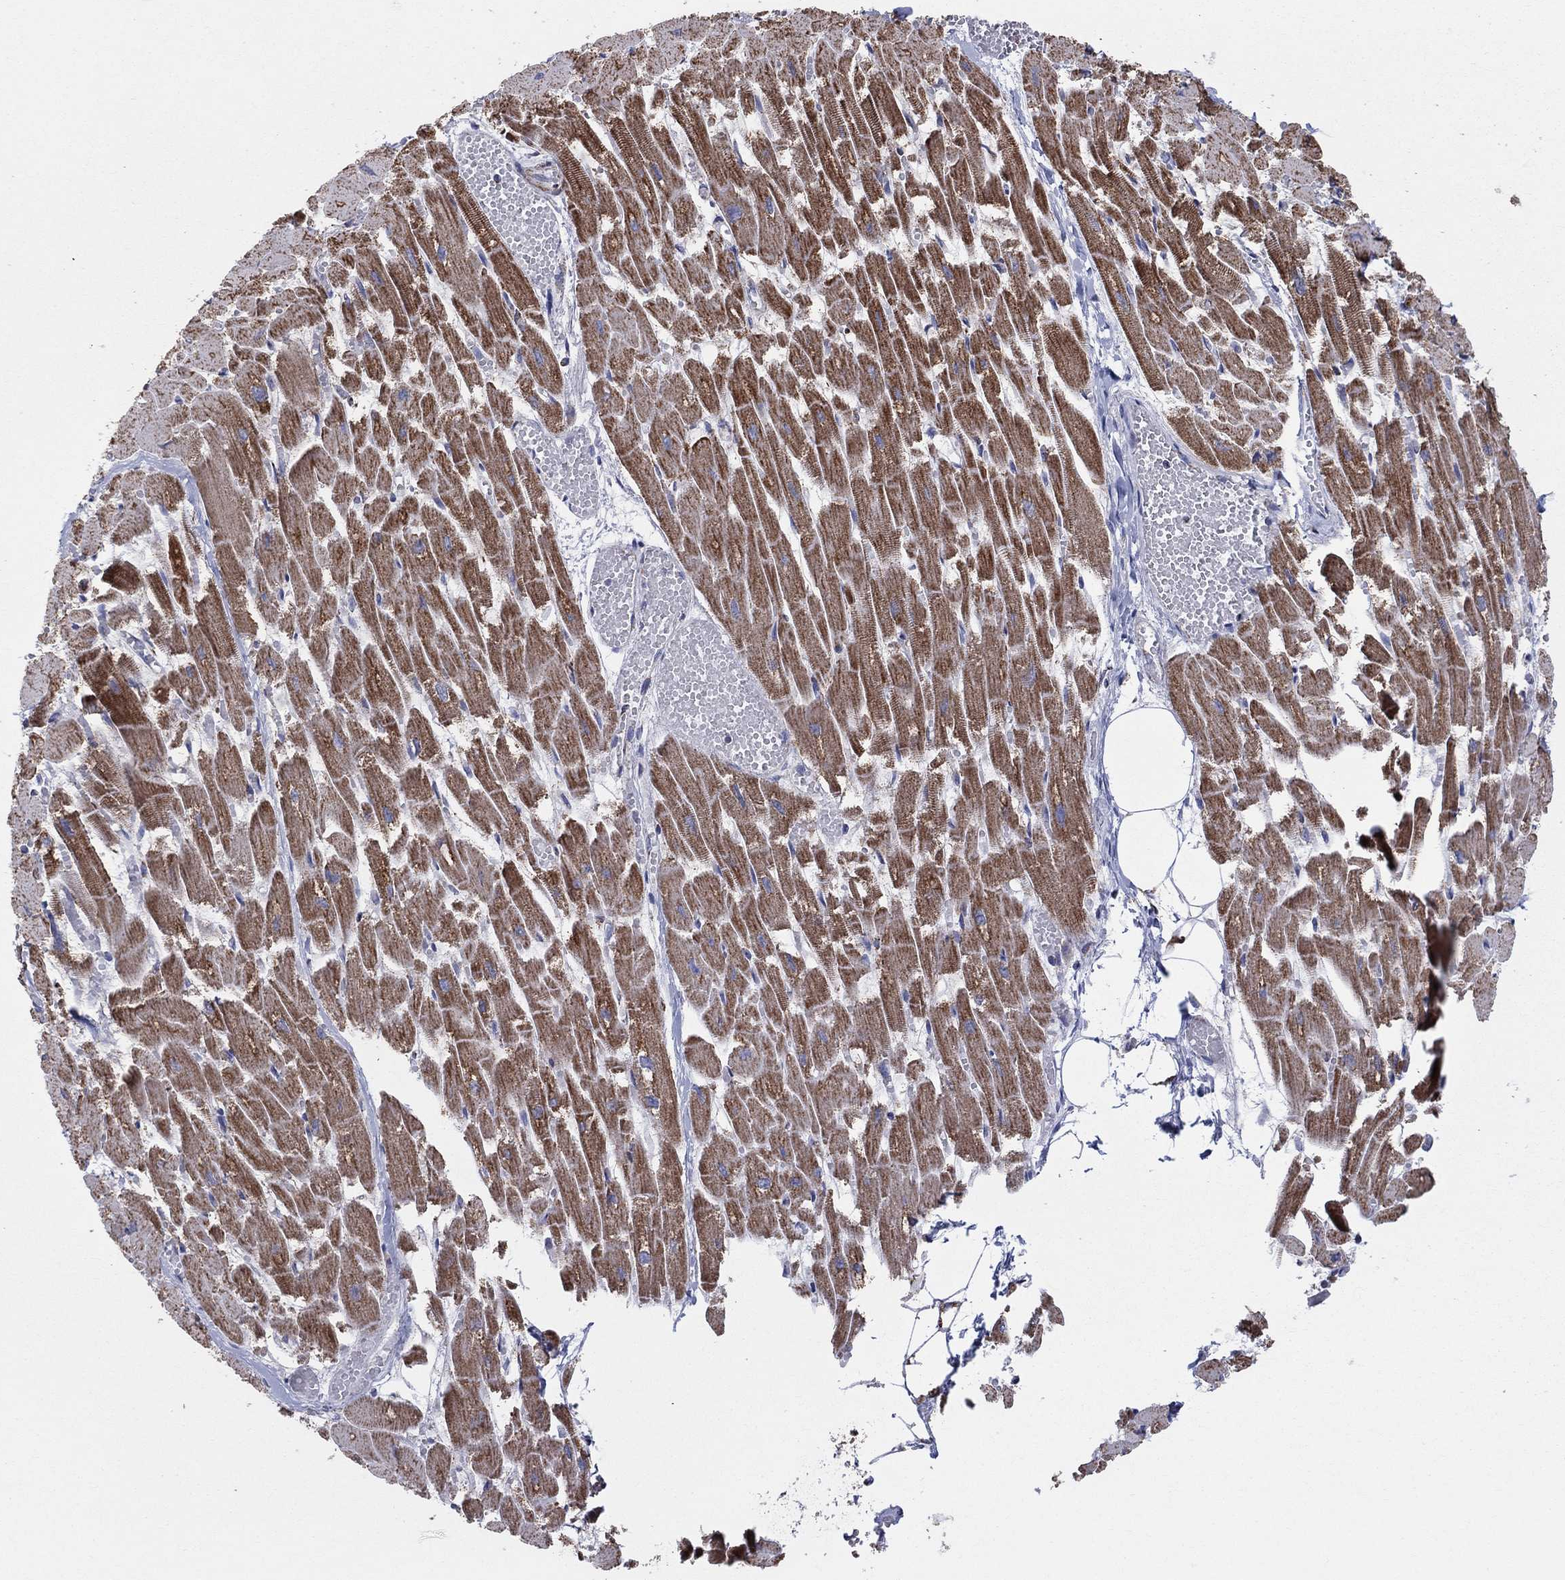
{"staining": {"intensity": "moderate", "quantity": ">75%", "location": "cytoplasmic/membranous"}, "tissue": "heart muscle", "cell_type": "Cardiomyocytes", "image_type": "normal", "snomed": [{"axis": "morphology", "description": "Normal tissue, NOS"}, {"axis": "topography", "description": "Heart"}], "caption": "This micrograph exhibits immunohistochemistry (IHC) staining of normal human heart muscle, with medium moderate cytoplasmic/membranous staining in approximately >75% of cardiomyocytes.", "gene": "KISS1R", "patient": {"sex": "female", "age": 52}}